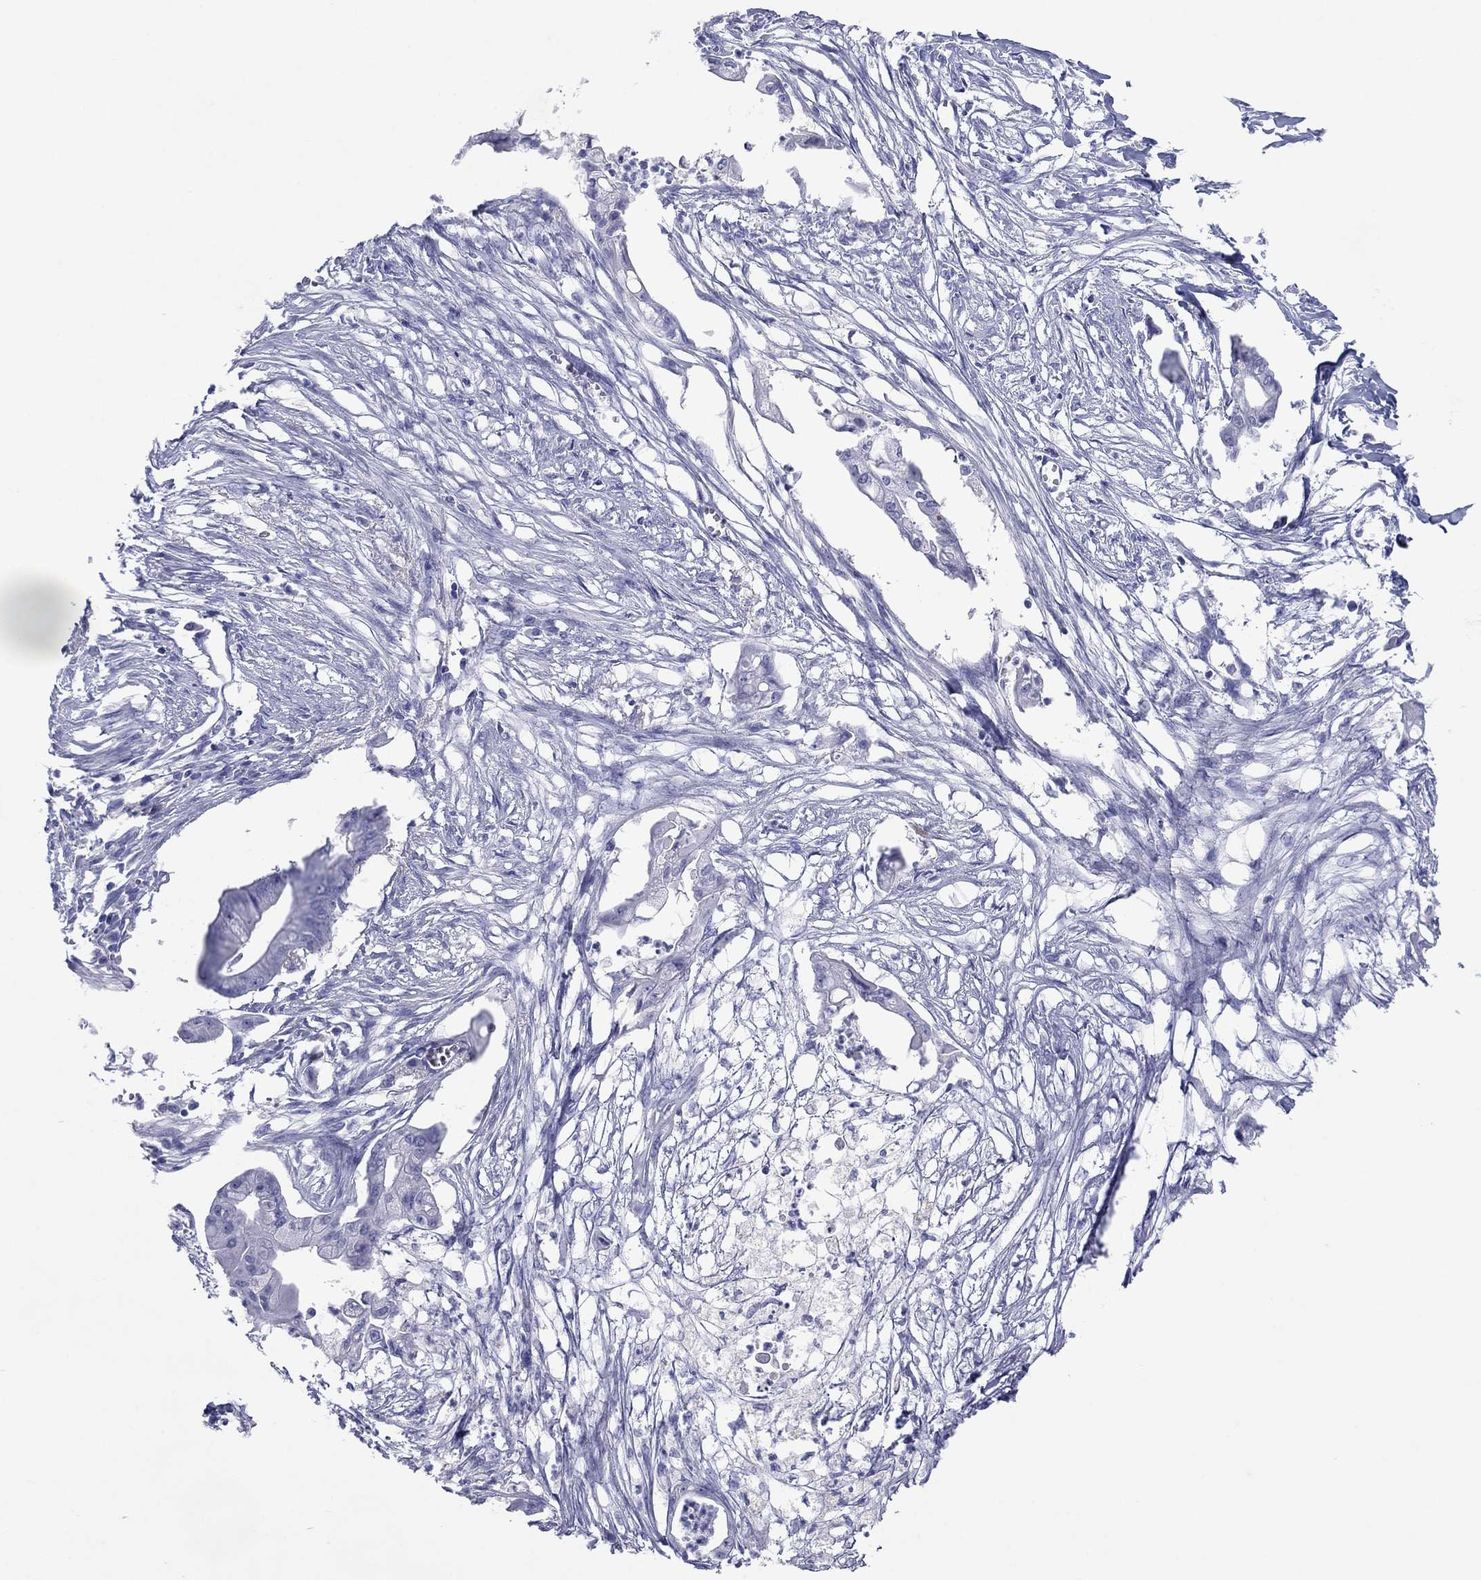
{"staining": {"intensity": "negative", "quantity": "none", "location": "none"}, "tissue": "pancreatic cancer", "cell_type": "Tumor cells", "image_type": "cancer", "snomed": [{"axis": "morphology", "description": "Normal tissue, NOS"}, {"axis": "morphology", "description": "Adenocarcinoma, NOS"}, {"axis": "topography", "description": "Pancreas"}], "caption": "DAB (3,3'-diaminobenzidine) immunohistochemical staining of pancreatic cancer (adenocarcinoma) demonstrates no significant positivity in tumor cells. (Stains: DAB immunohistochemistry (IHC) with hematoxylin counter stain, Microscopy: brightfield microscopy at high magnification).", "gene": "ATP4A", "patient": {"sex": "female", "age": 58}}